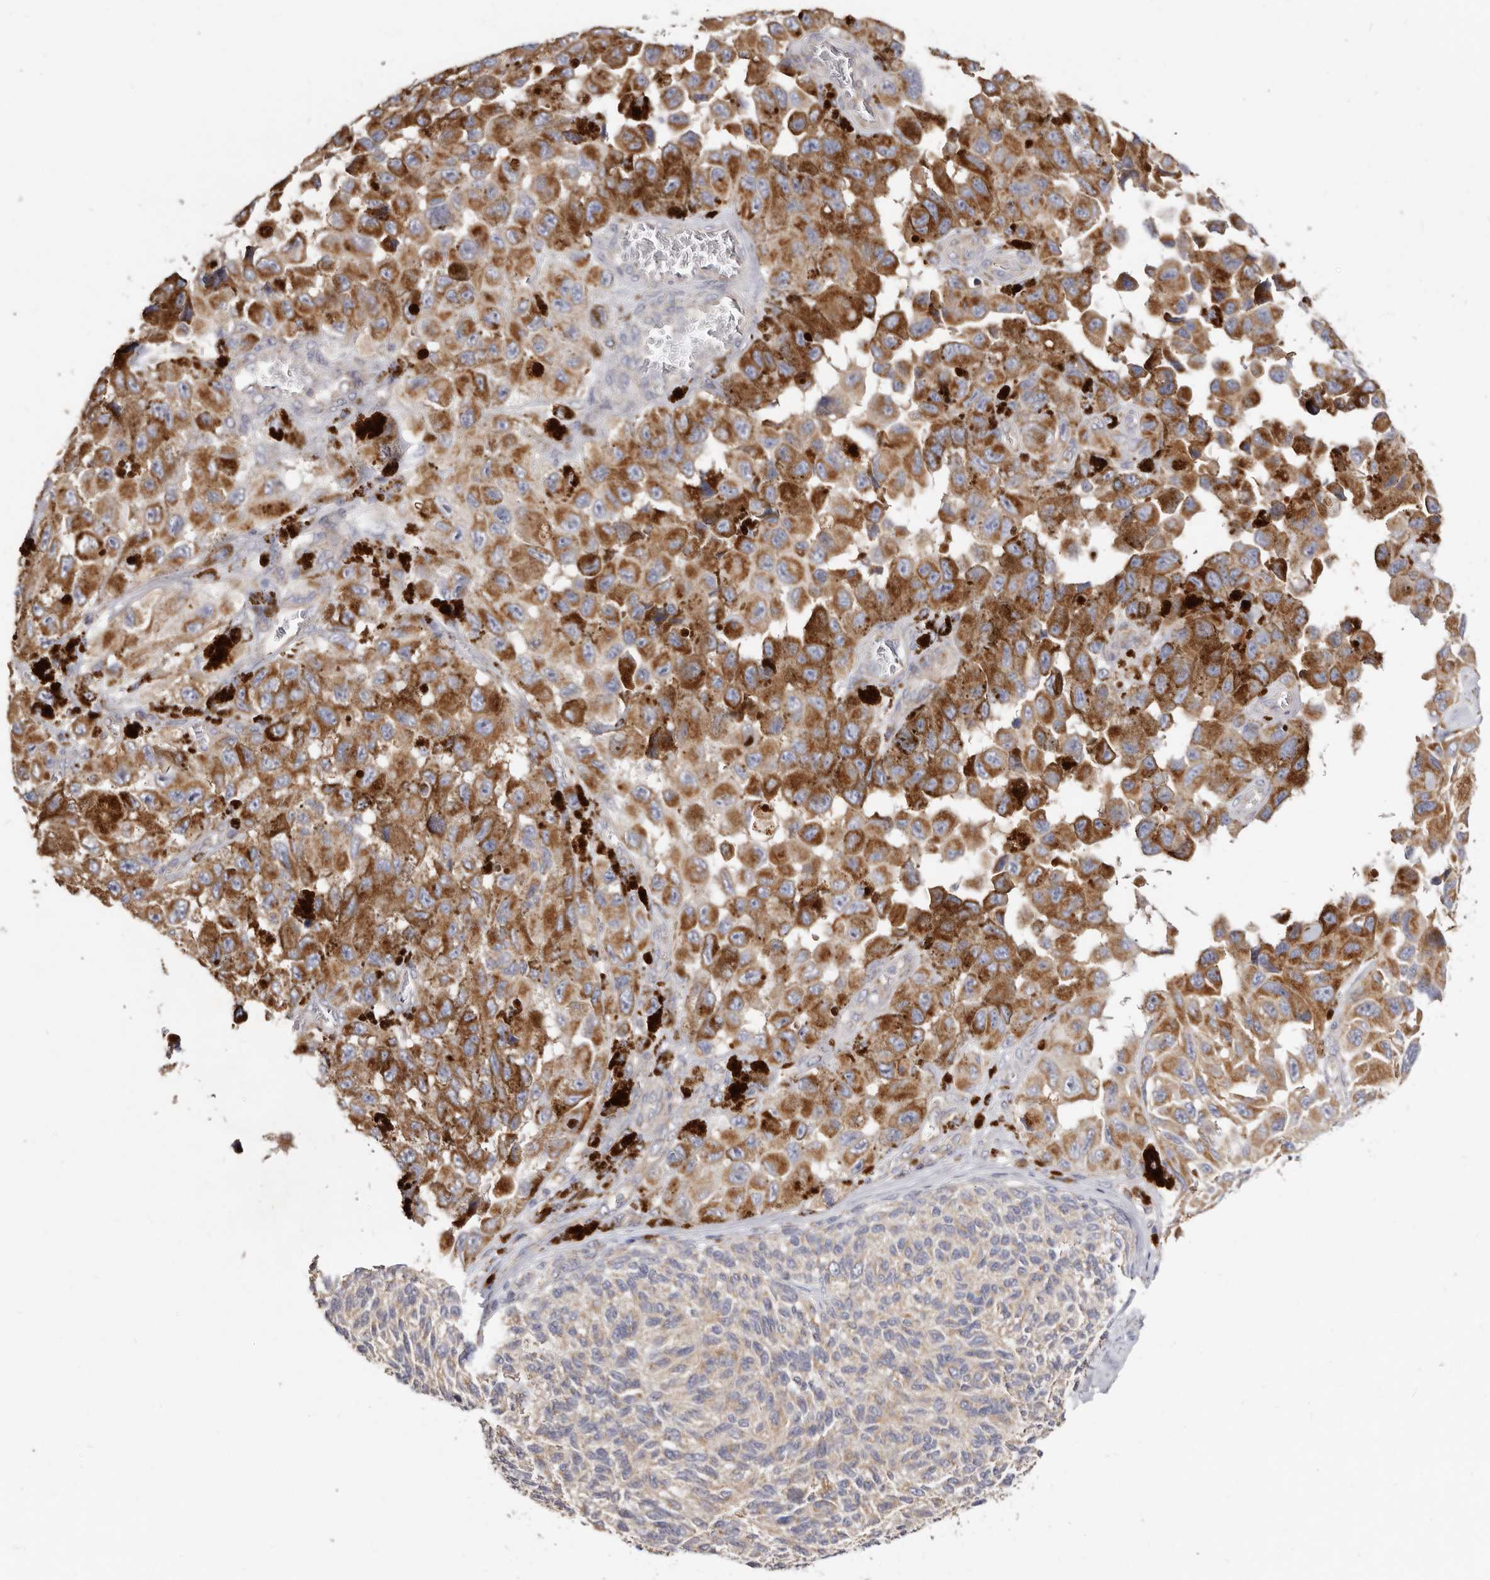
{"staining": {"intensity": "moderate", "quantity": "25%-75%", "location": "cytoplasmic/membranous"}, "tissue": "melanoma", "cell_type": "Tumor cells", "image_type": "cancer", "snomed": [{"axis": "morphology", "description": "Malignant melanoma, NOS"}, {"axis": "topography", "description": "Skin"}], "caption": "The micrograph demonstrates immunohistochemical staining of malignant melanoma. There is moderate cytoplasmic/membranous positivity is identified in approximately 25%-75% of tumor cells.", "gene": "BAIAP2L1", "patient": {"sex": "female", "age": 73}}